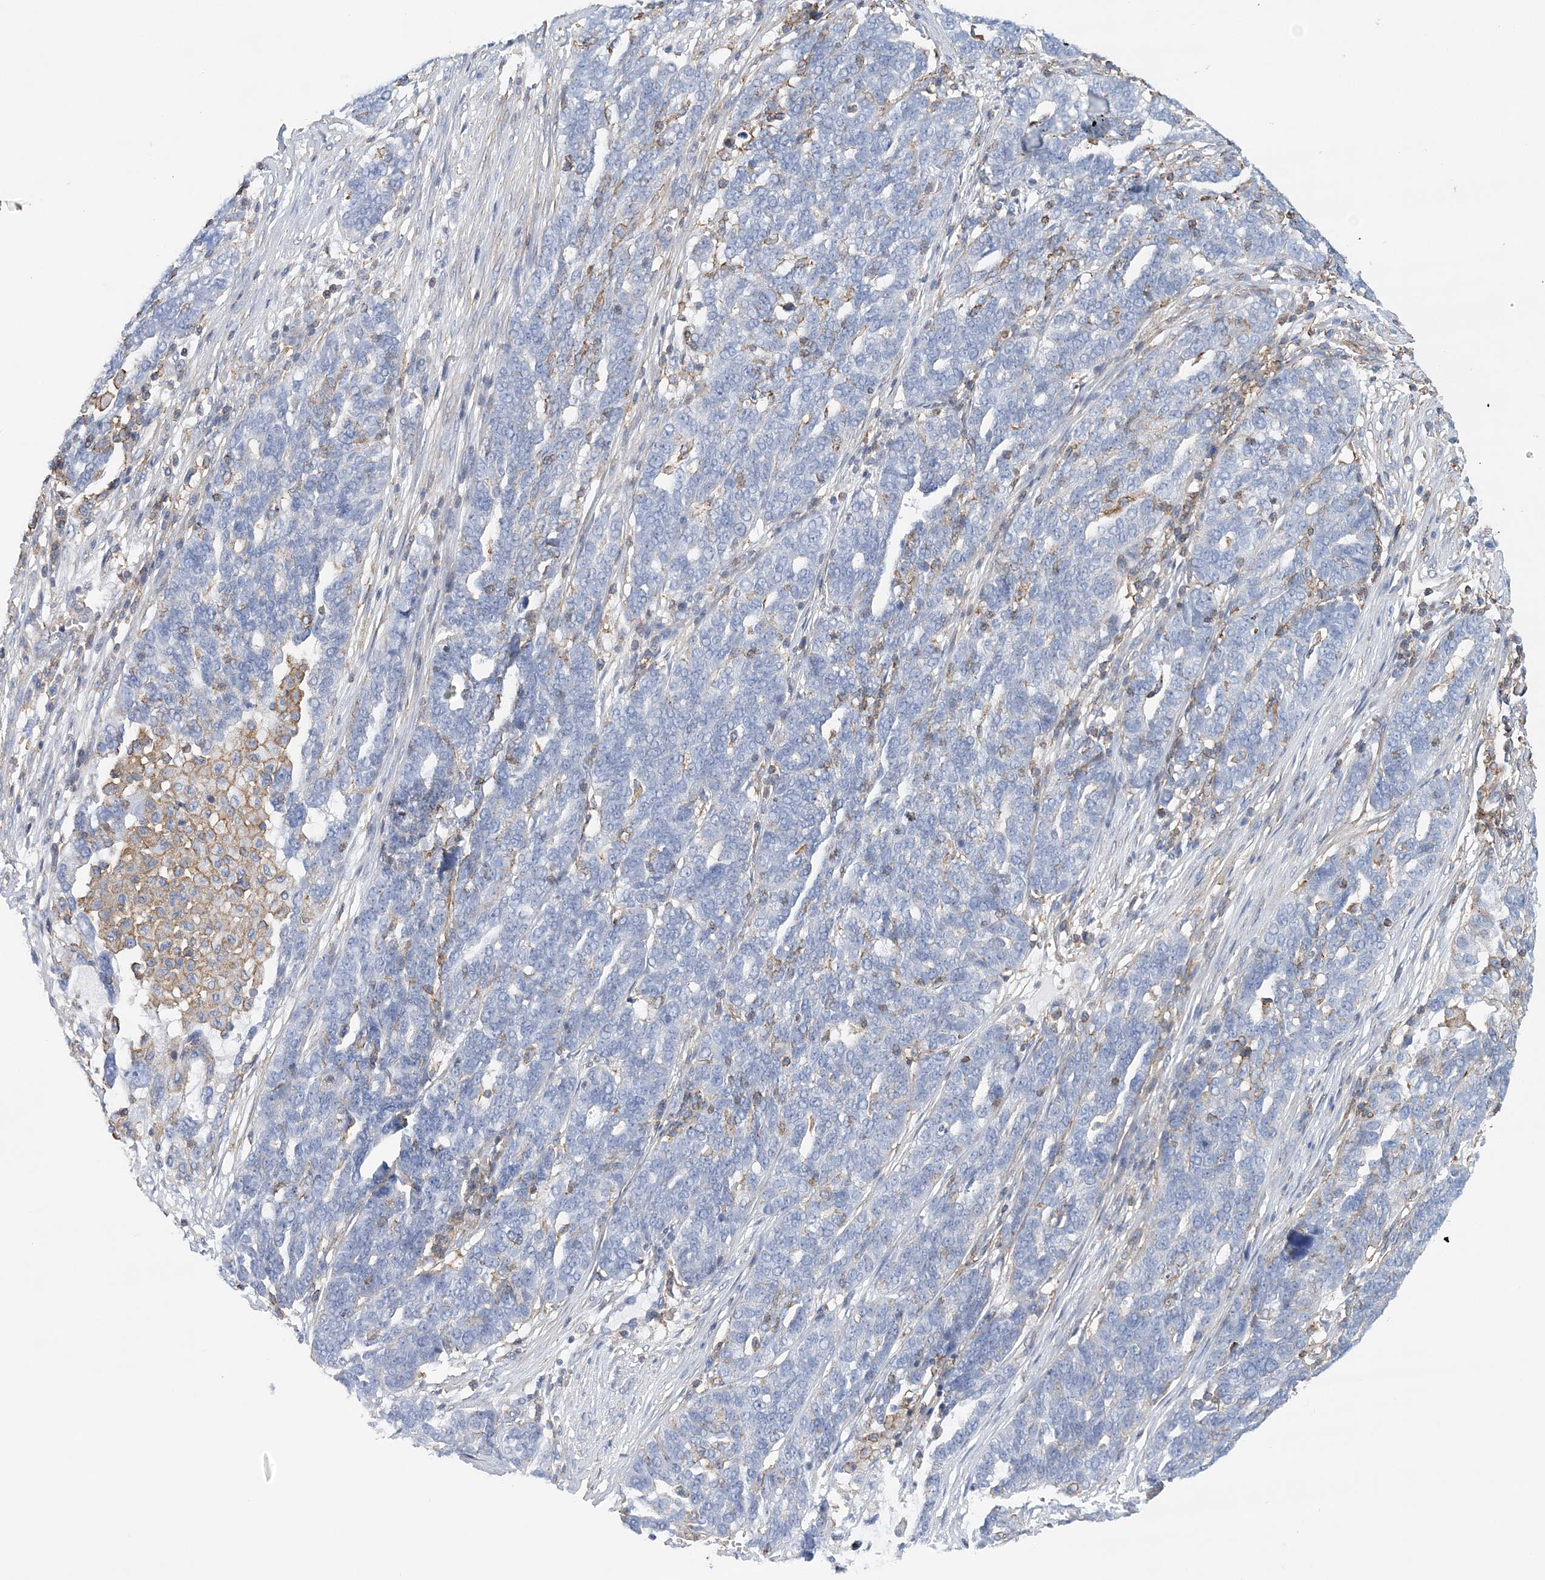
{"staining": {"intensity": "negative", "quantity": "none", "location": "none"}, "tissue": "ovarian cancer", "cell_type": "Tumor cells", "image_type": "cancer", "snomed": [{"axis": "morphology", "description": "Cystadenocarcinoma, serous, NOS"}, {"axis": "topography", "description": "Ovary"}], "caption": "Tumor cells are negative for brown protein staining in ovarian serous cystadenocarcinoma.", "gene": "C11orf21", "patient": {"sex": "female", "age": 59}}